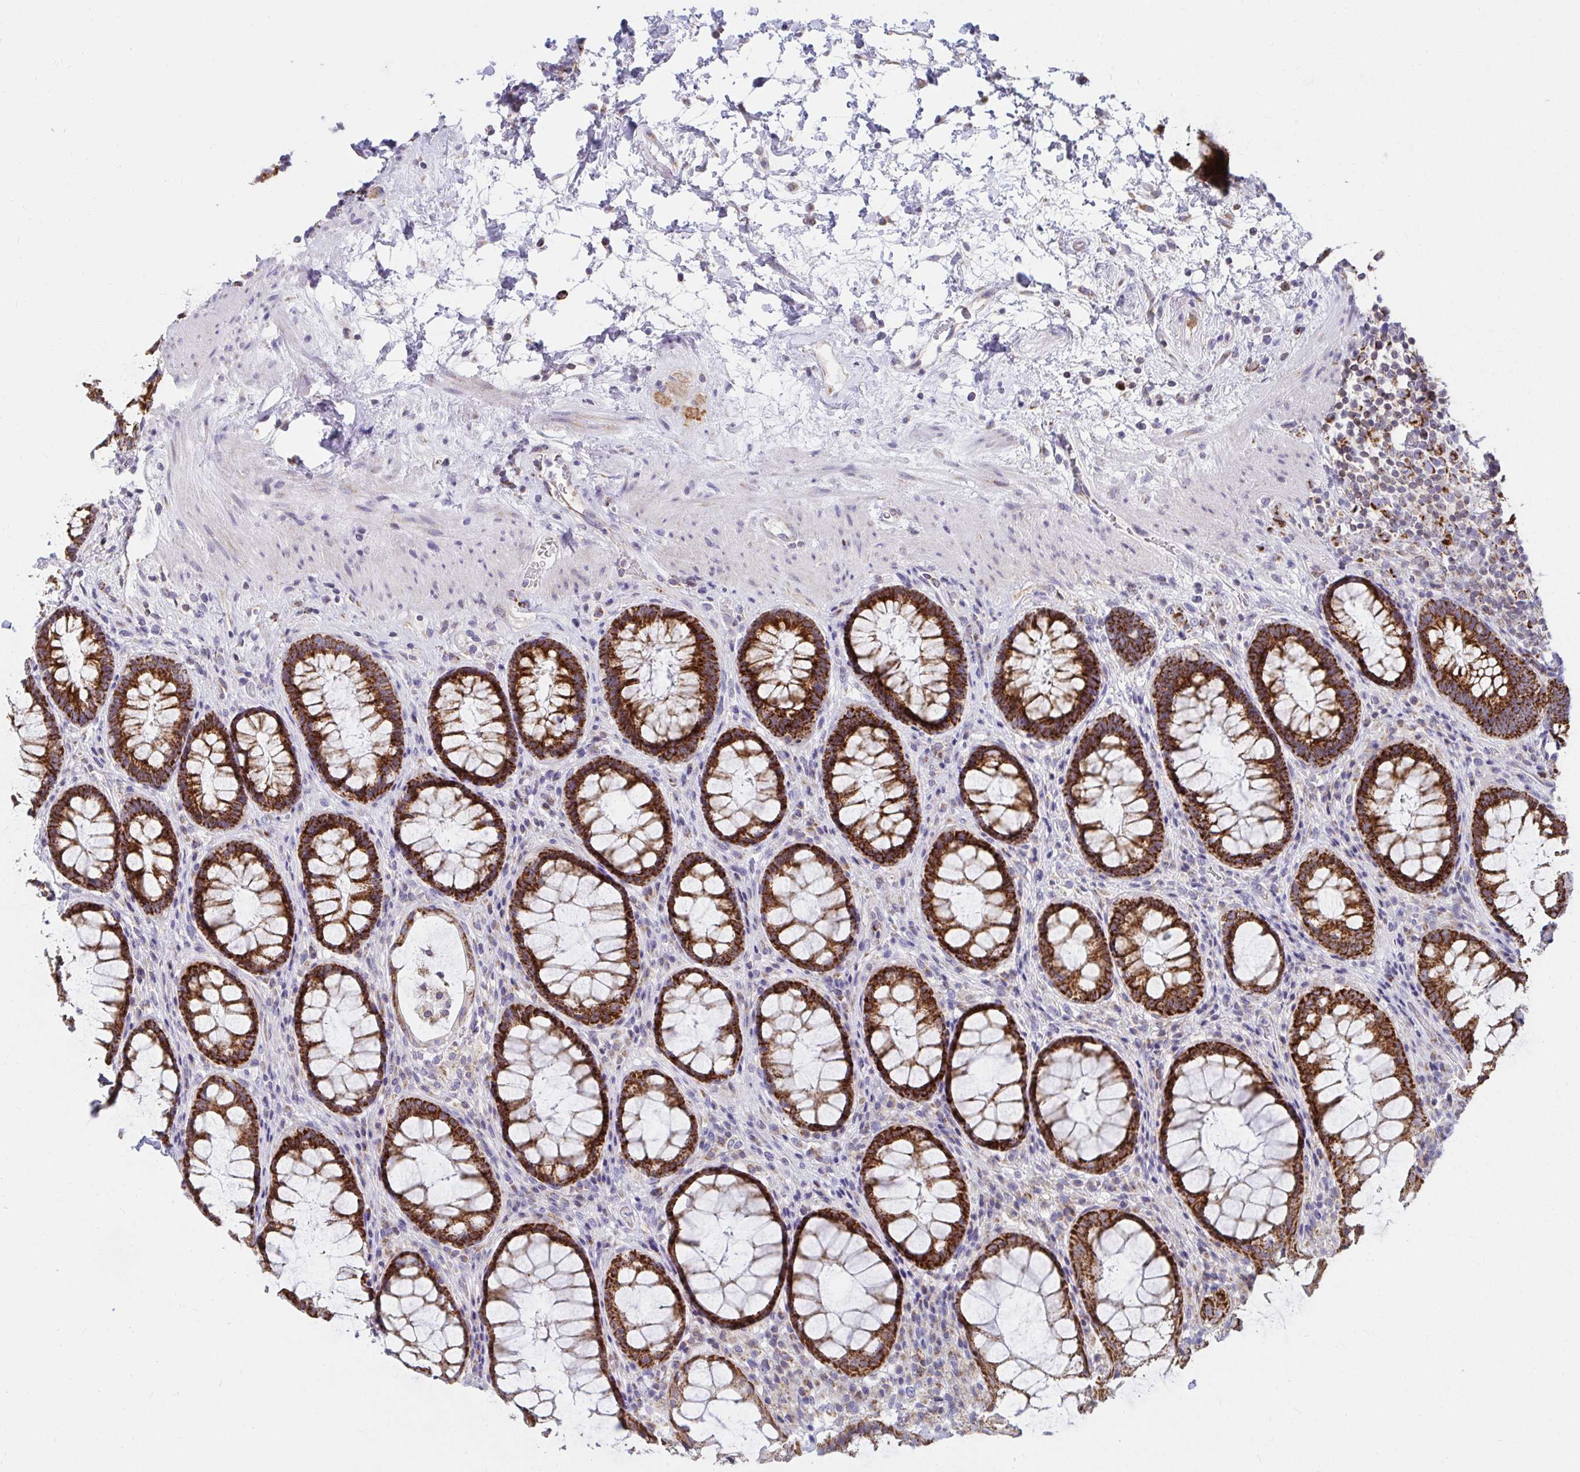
{"staining": {"intensity": "strong", "quantity": ">75%", "location": "cytoplasmic/membranous"}, "tissue": "rectum", "cell_type": "Glandular cells", "image_type": "normal", "snomed": [{"axis": "morphology", "description": "Normal tissue, NOS"}, {"axis": "topography", "description": "Rectum"}], "caption": "An immunohistochemistry (IHC) micrograph of normal tissue is shown. Protein staining in brown shows strong cytoplasmic/membranous positivity in rectum within glandular cells.", "gene": "EXOC5", "patient": {"sex": "male", "age": 72}}